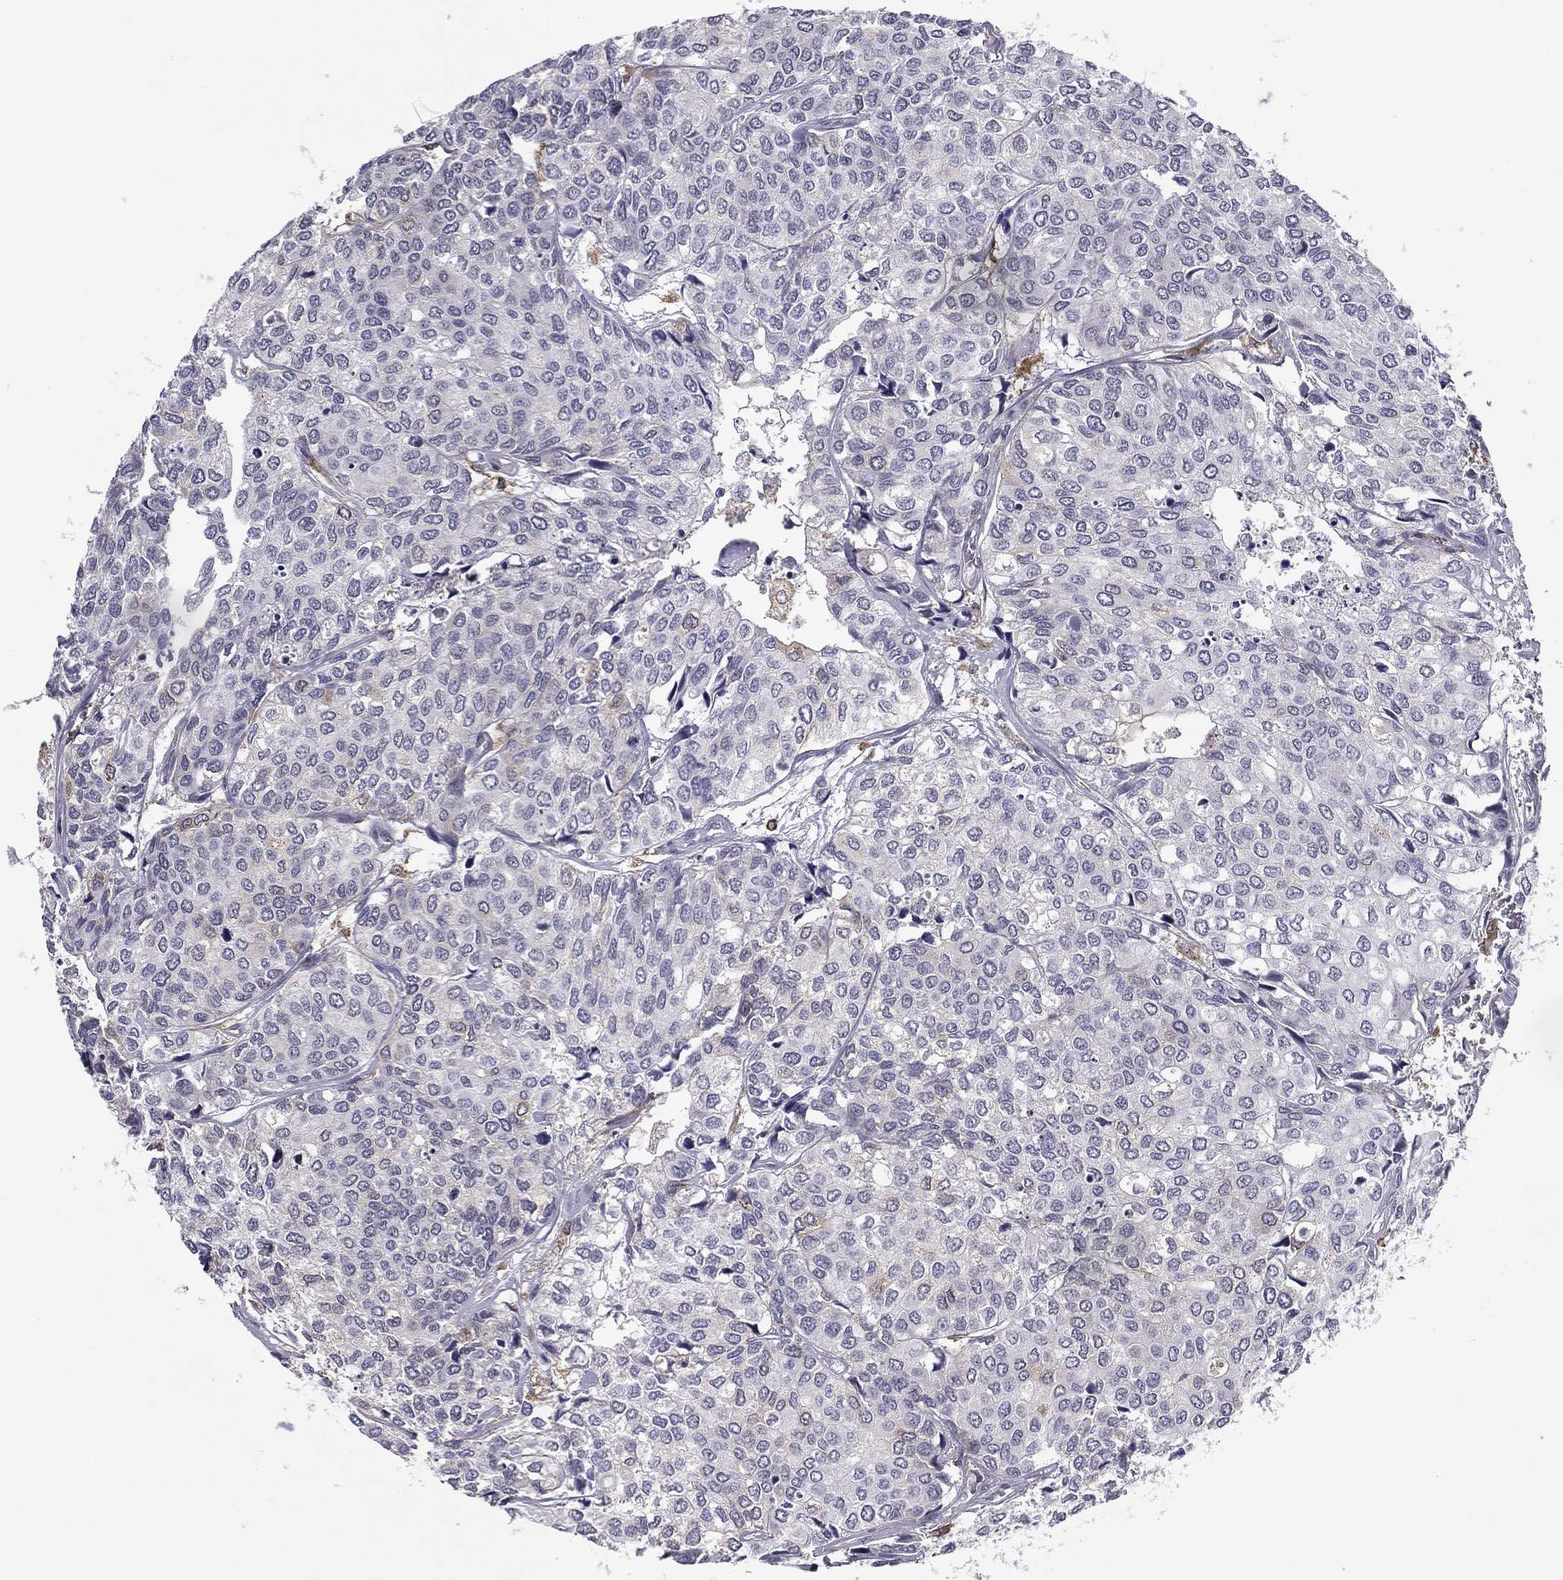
{"staining": {"intensity": "negative", "quantity": "none", "location": "none"}, "tissue": "urothelial cancer", "cell_type": "Tumor cells", "image_type": "cancer", "snomed": [{"axis": "morphology", "description": "Urothelial carcinoma, High grade"}, {"axis": "topography", "description": "Urinary bladder"}], "caption": "DAB immunohistochemical staining of human urothelial cancer displays no significant positivity in tumor cells.", "gene": "PLCB2", "patient": {"sex": "male", "age": 73}}